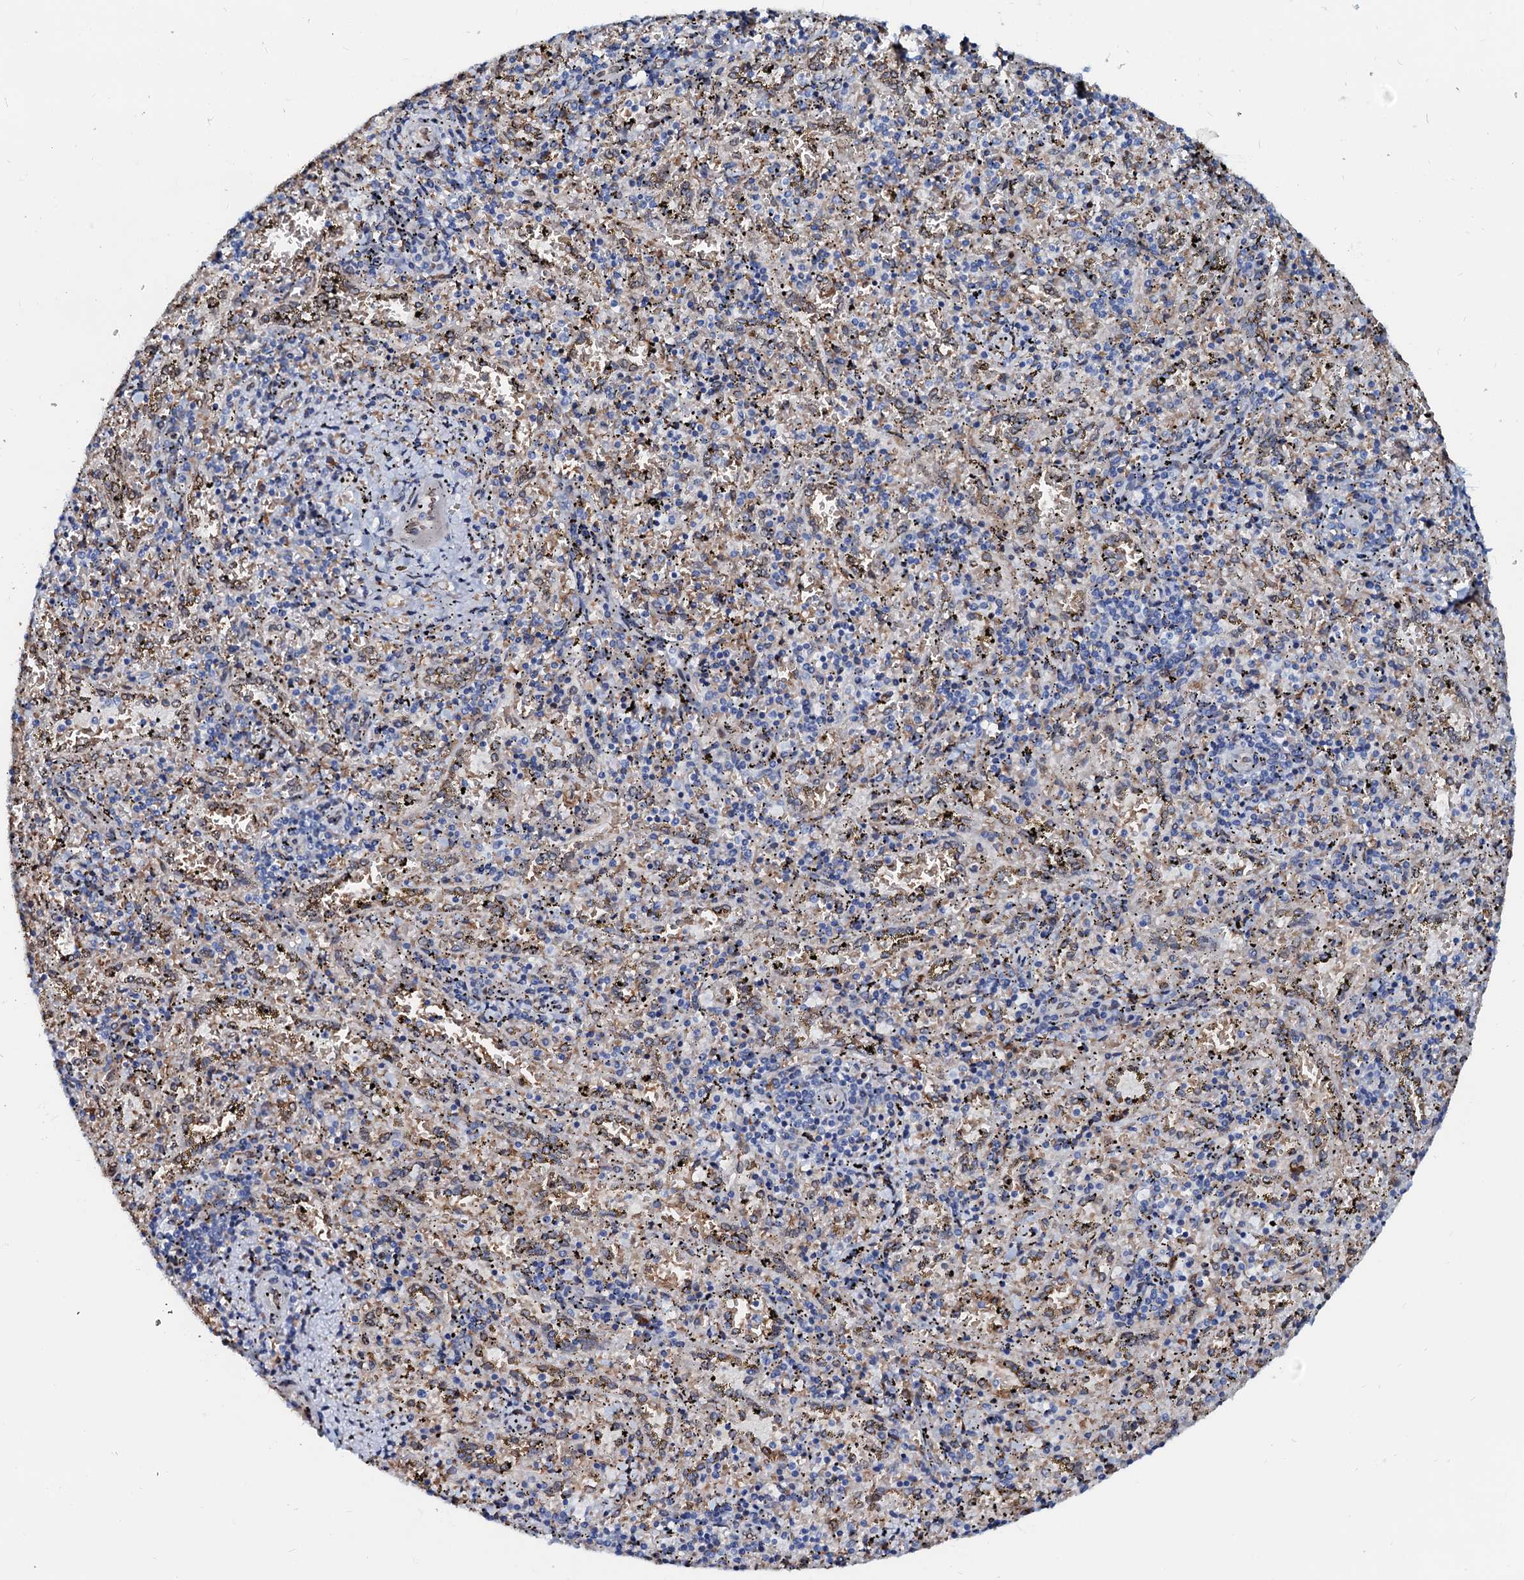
{"staining": {"intensity": "negative", "quantity": "none", "location": "none"}, "tissue": "spleen", "cell_type": "Cells in red pulp", "image_type": "normal", "snomed": [{"axis": "morphology", "description": "Normal tissue, NOS"}, {"axis": "topography", "description": "Spleen"}], "caption": "This is an immunohistochemistry (IHC) histopathology image of benign spleen. There is no expression in cells in red pulp.", "gene": "NRP2", "patient": {"sex": "male", "age": 11}}